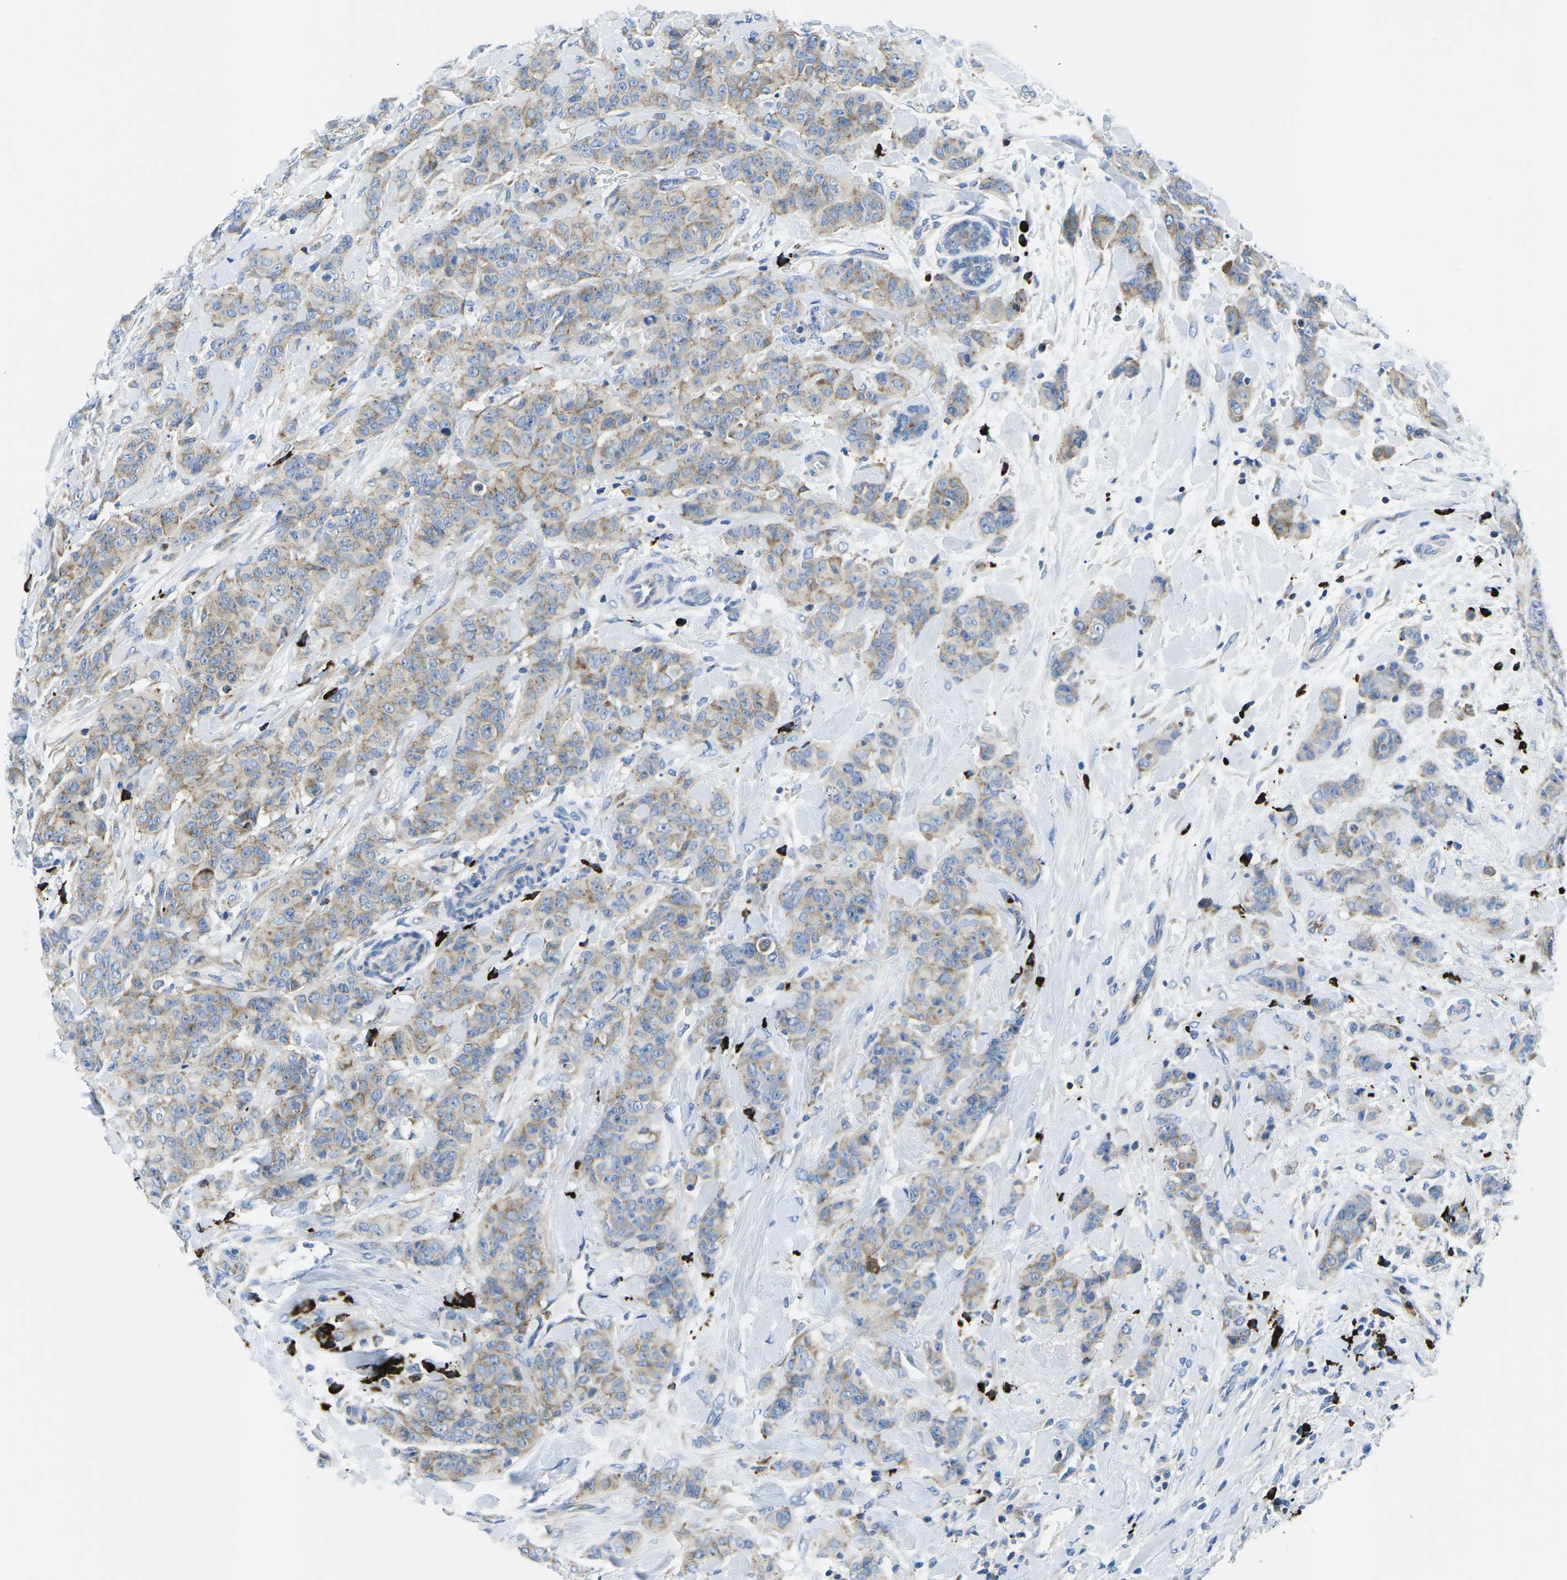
{"staining": {"intensity": "weak", "quantity": "25%-75%", "location": "cytoplasmic/membranous"}, "tissue": "breast cancer", "cell_type": "Tumor cells", "image_type": "cancer", "snomed": [{"axis": "morphology", "description": "Normal tissue, NOS"}, {"axis": "morphology", "description": "Duct carcinoma"}, {"axis": "topography", "description": "Breast"}], "caption": "Breast invasive ductal carcinoma was stained to show a protein in brown. There is low levels of weak cytoplasmic/membranous staining in about 25%-75% of tumor cells. The staining was performed using DAB, with brown indicating positive protein expression. Nuclei are stained blue with hematoxylin.", "gene": "MC4R", "patient": {"sex": "female", "age": 40}}